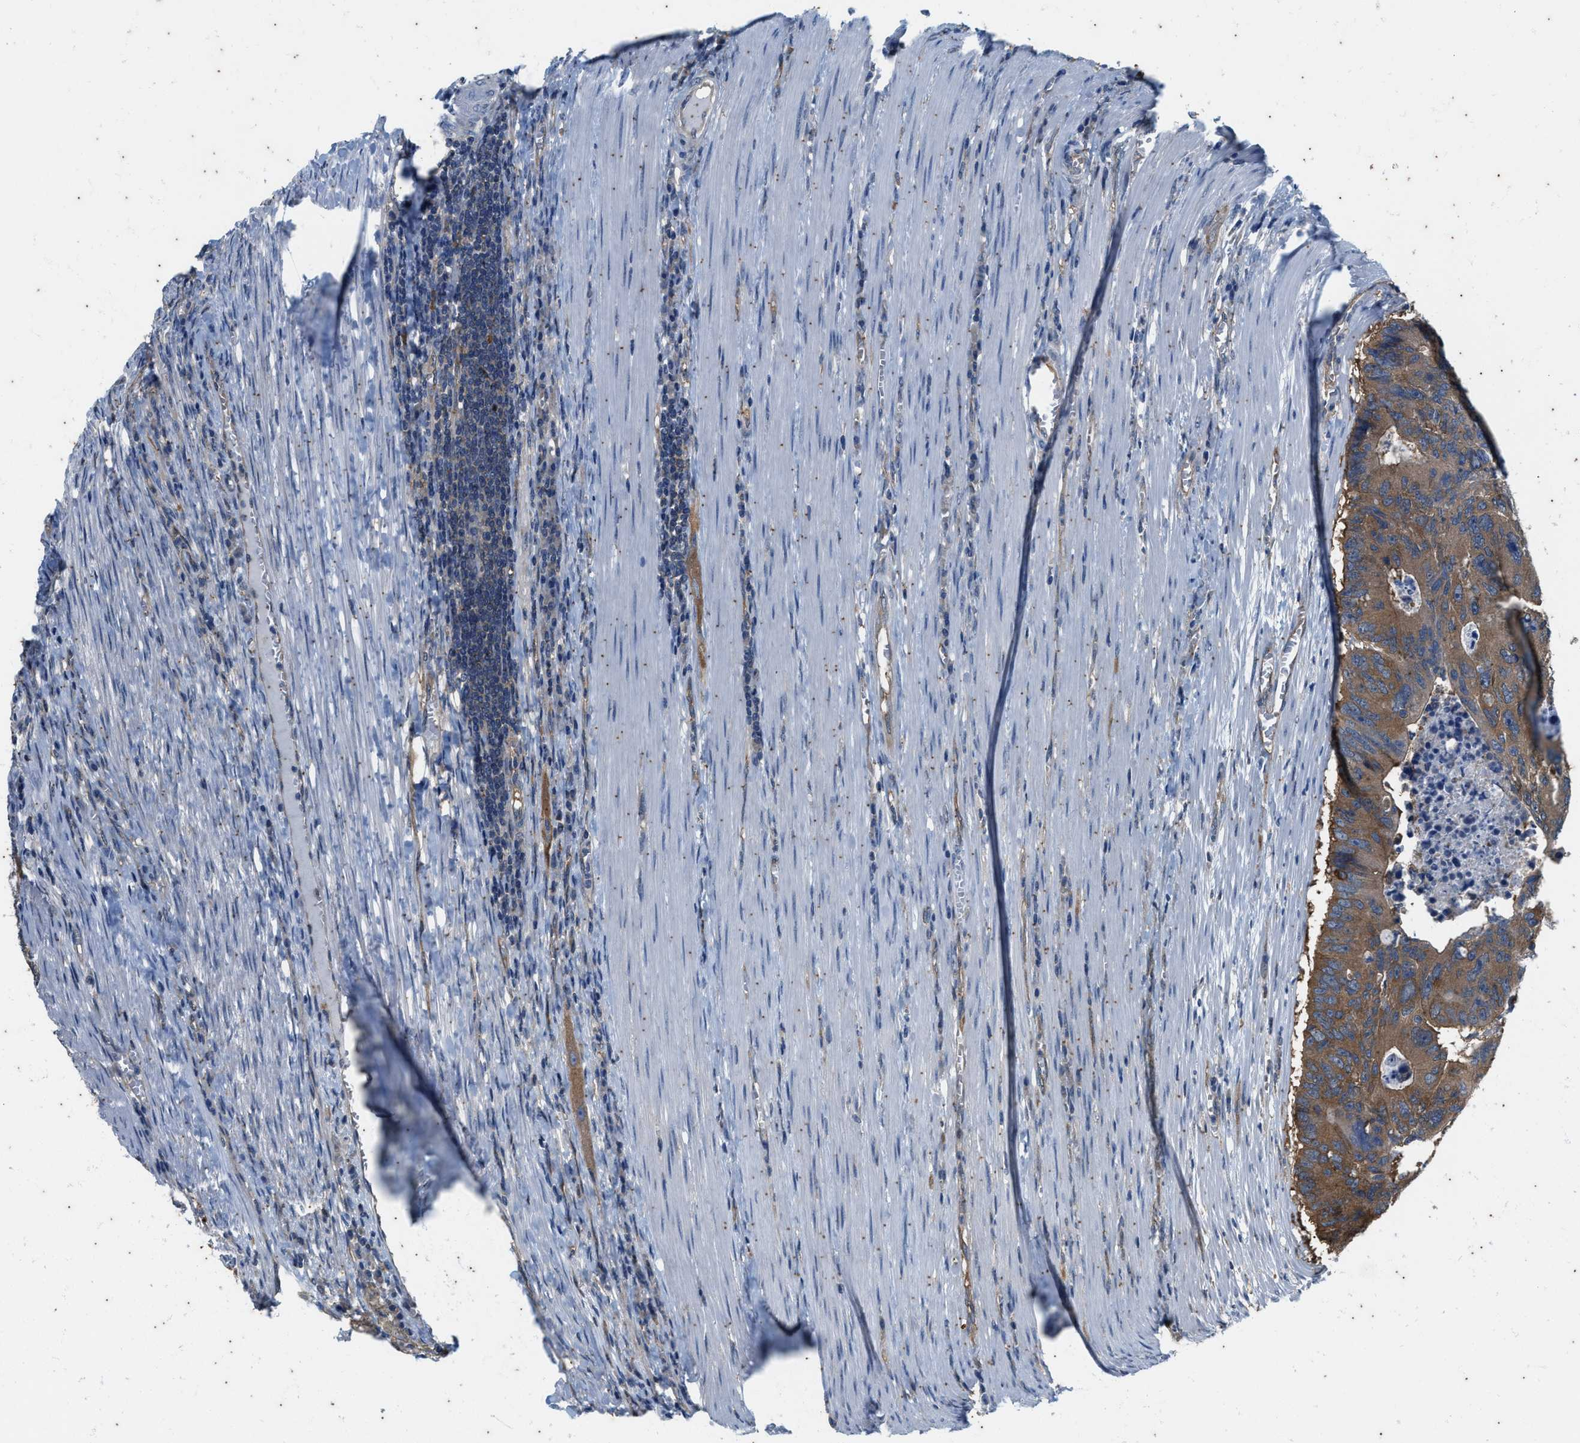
{"staining": {"intensity": "moderate", "quantity": ">75%", "location": "cytoplasmic/membranous"}, "tissue": "colorectal cancer", "cell_type": "Tumor cells", "image_type": "cancer", "snomed": [{"axis": "morphology", "description": "Adenocarcinoma, NOS"}, {"axis": "topography", "description": "Colon"}], "caption": "Immunohistochemistry of colorectal cancer (adenocarcinoma) displays medium levels of moderate cytoplasmic/membranous staining in approximately >75% of tumor cells. (Brightfield microscopy of DAB IHC at high magnification).", "gene": "COX19", "patient": {"sex": "male", "age": 87}}